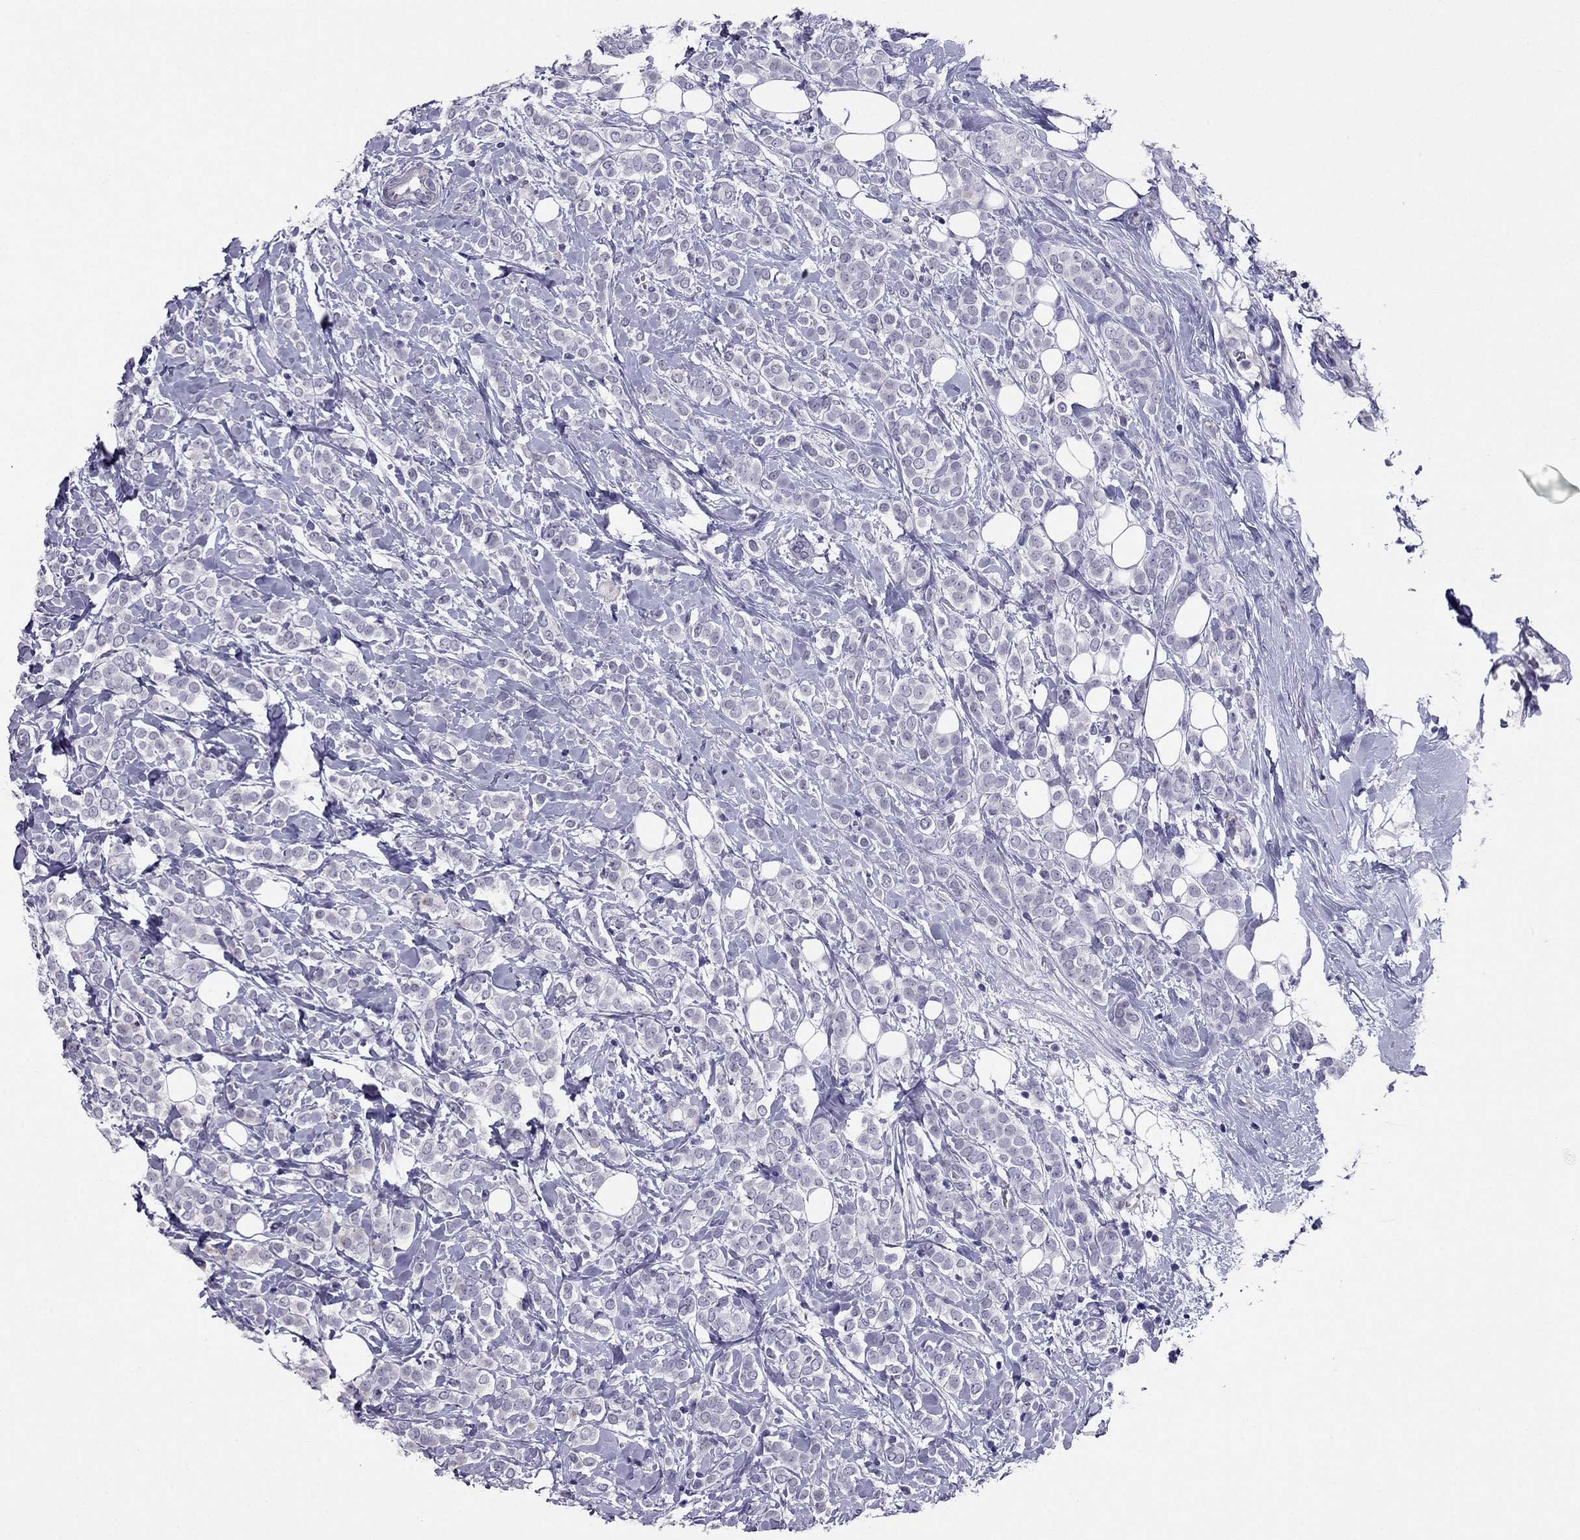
{"staining": {"intensity": "negative", "quantity": "none", "location": "none"}, "tissue": "breast cancer", "cell_type": "Tumor cells", "image_type": "cancer", "snomed": [{"axis": "morphology", "description": "Lobular carcinoma"}, {"axis": "topography", "description": "Breast"}], "caption": "Micrograph shows no protein expression in tumor cells of lobular carcinoma (breast) tissue. The staining is performed using DAB brown chromogen with nuclei counter-stained in using hematoxylin.", "gene": "CROCC2", "patient": {"sex": "female", "age": 49}}